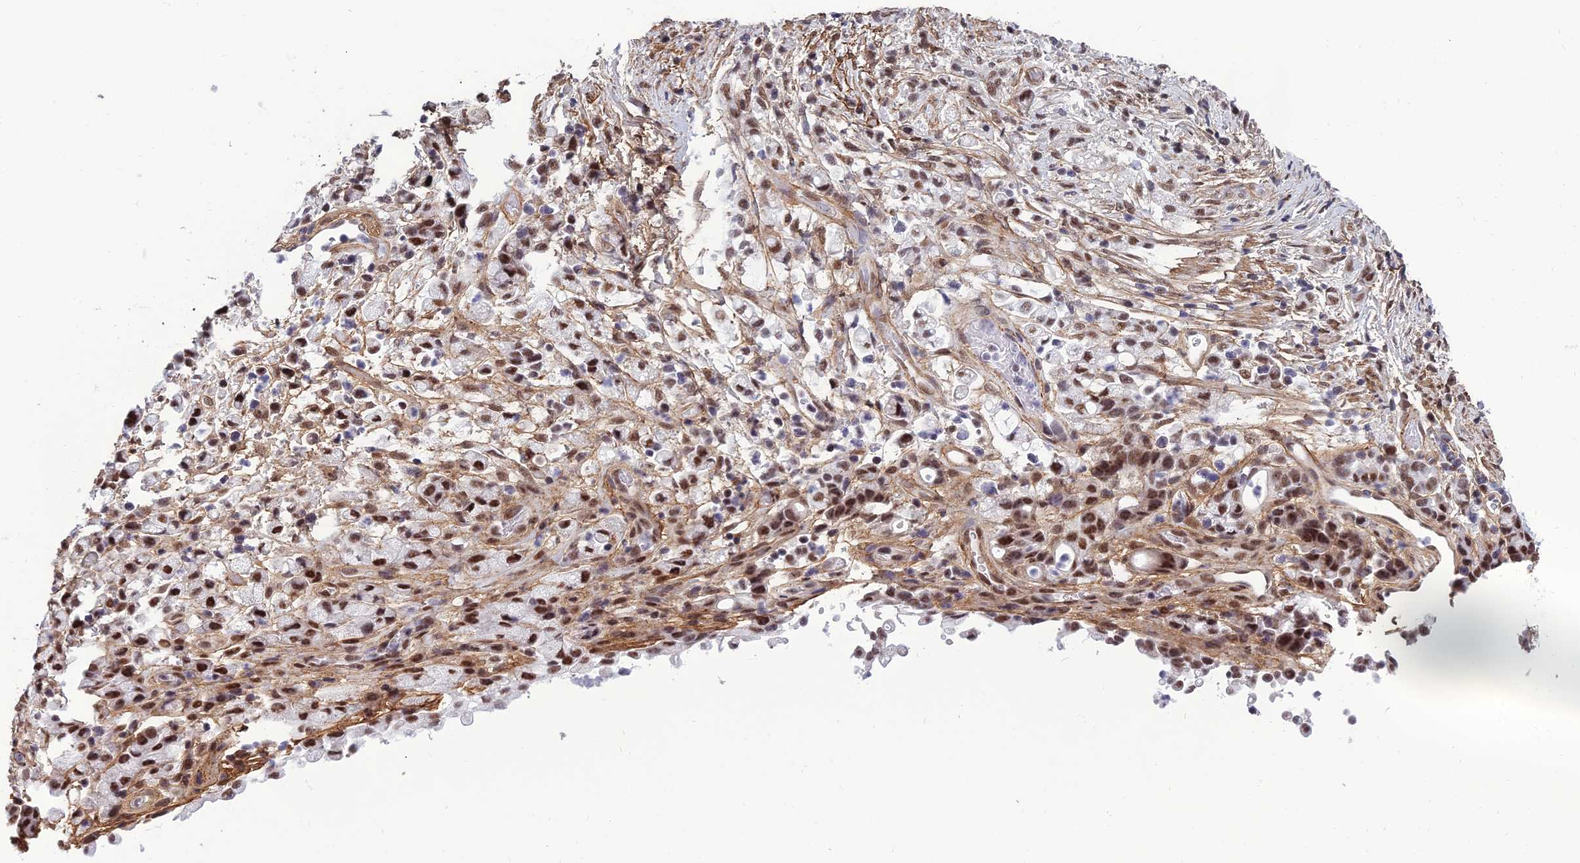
{"staining": {"intensity": "moderate", "quantity": ">75%", "location": "nuclear"}, "tissue": "stomach cancer", "cell_type": "Tumor cells", "image_type": "cancer", "snomed": [{"axis": "morphology", "description": "Adenocarcinoma, NOS"}, {"axis": "topography", "description": "Stomach"}], "caption": "This micrograph exhibits stomach cancer (adenocarcinoma) stained with immunohistochemistry to label a protein in brown. The nuclear of tumor cells show moderate positivity for the protein. Nuclei are counter-stained blue.", "gene": "RSRC1", "patient": {"sex": "female", "age": 60}}